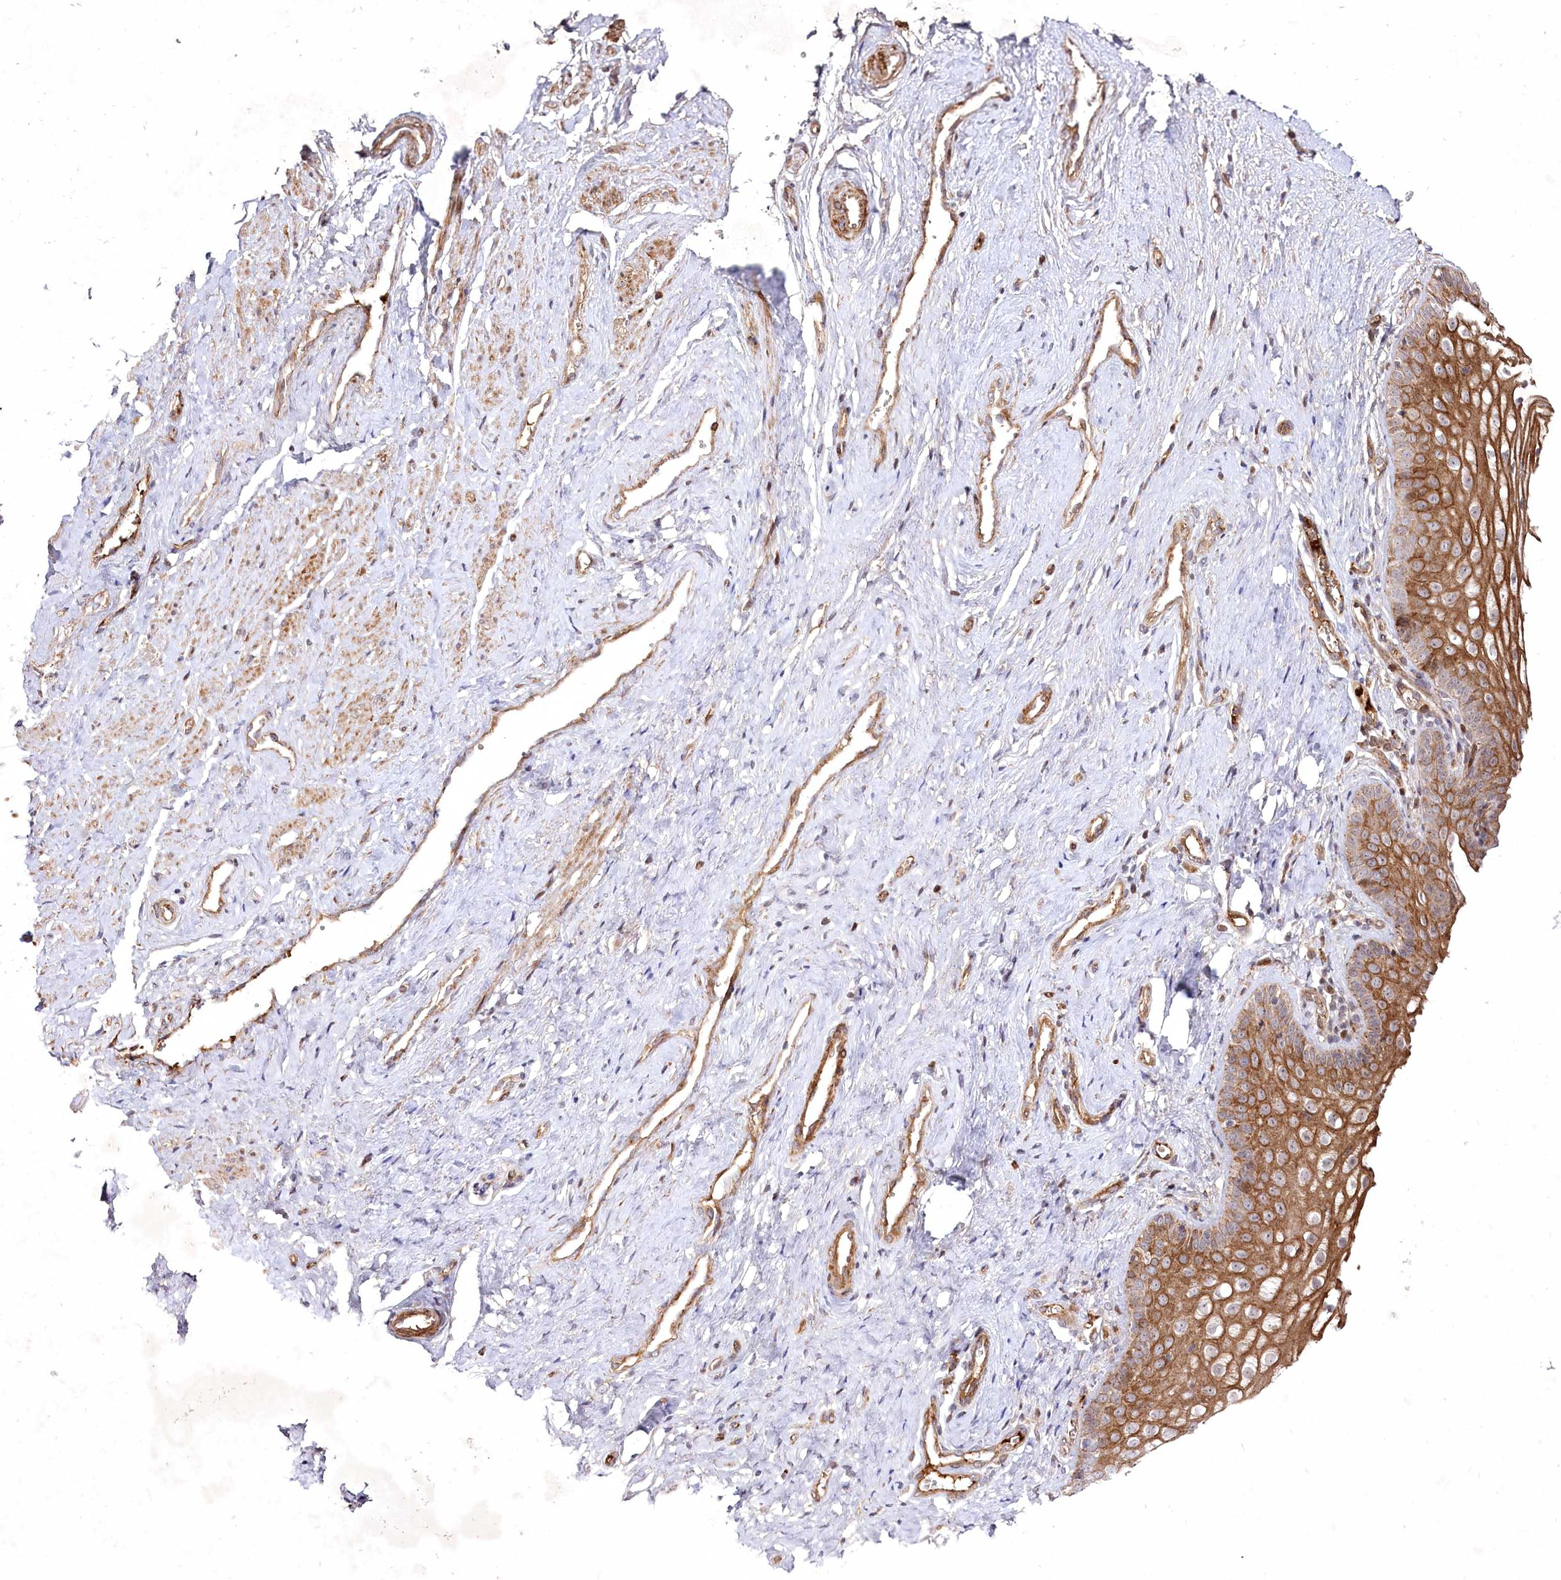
{"staining": {"intensity": "moderate", "quantity": ">75%", "location": "cytoplasmic/membranous"}, "tissue": "vagina", "cell_type": "Squamous epithelial cells", "image_type": "normal", "snomed": [{"axis": "morphology", "description": "Normal tissue, NOS"}, {"axis": "topography", "description": "Vagina"}], "caption": "Normal vagina shows moderate cytoplasmic/membranous staining in about >75% of squamous epithelial cells, visualized by immunohistochemistry.", "gene": "PSTK", "patient": {"sex": "female", "age": 46}}